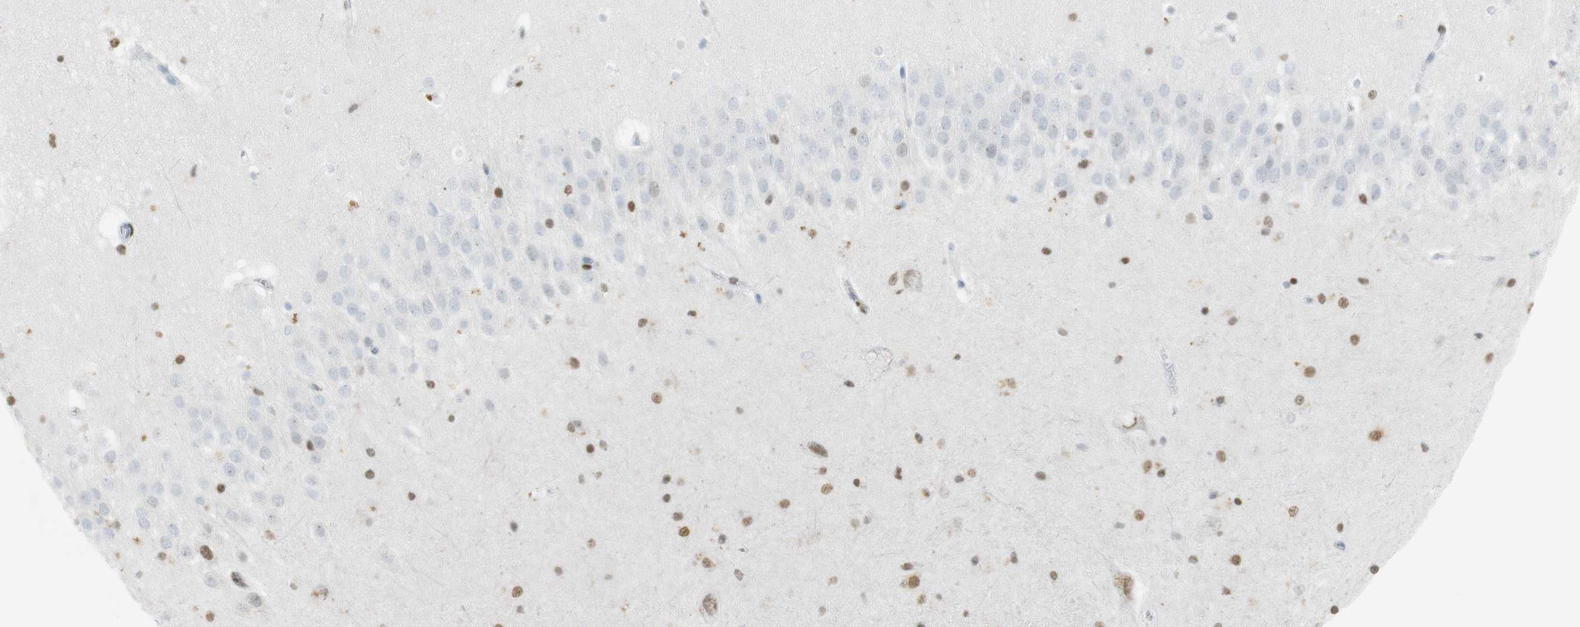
{"staining": {"intensity": "moderate", "quantity": ">75%", "location": "nuclear"}, "tissue": "hippocampus", "cell_type": "Glial cells", "image_type": "normal", "snomed": [{"axis": "morphology", "description": "Normal tissue, NOS"}, {"axis": "topography", "description": "Hippocampus"}], "caption": "Immunohistochemistry of benign human hippocampus exhibits medium levels of moderate nuclear expression in about >75% of glial cells. Ihc stains the protein in brown and the nuclei are stained blue.", "gene": "BMI1", "patient": {"sex": "male", "age": 45}}